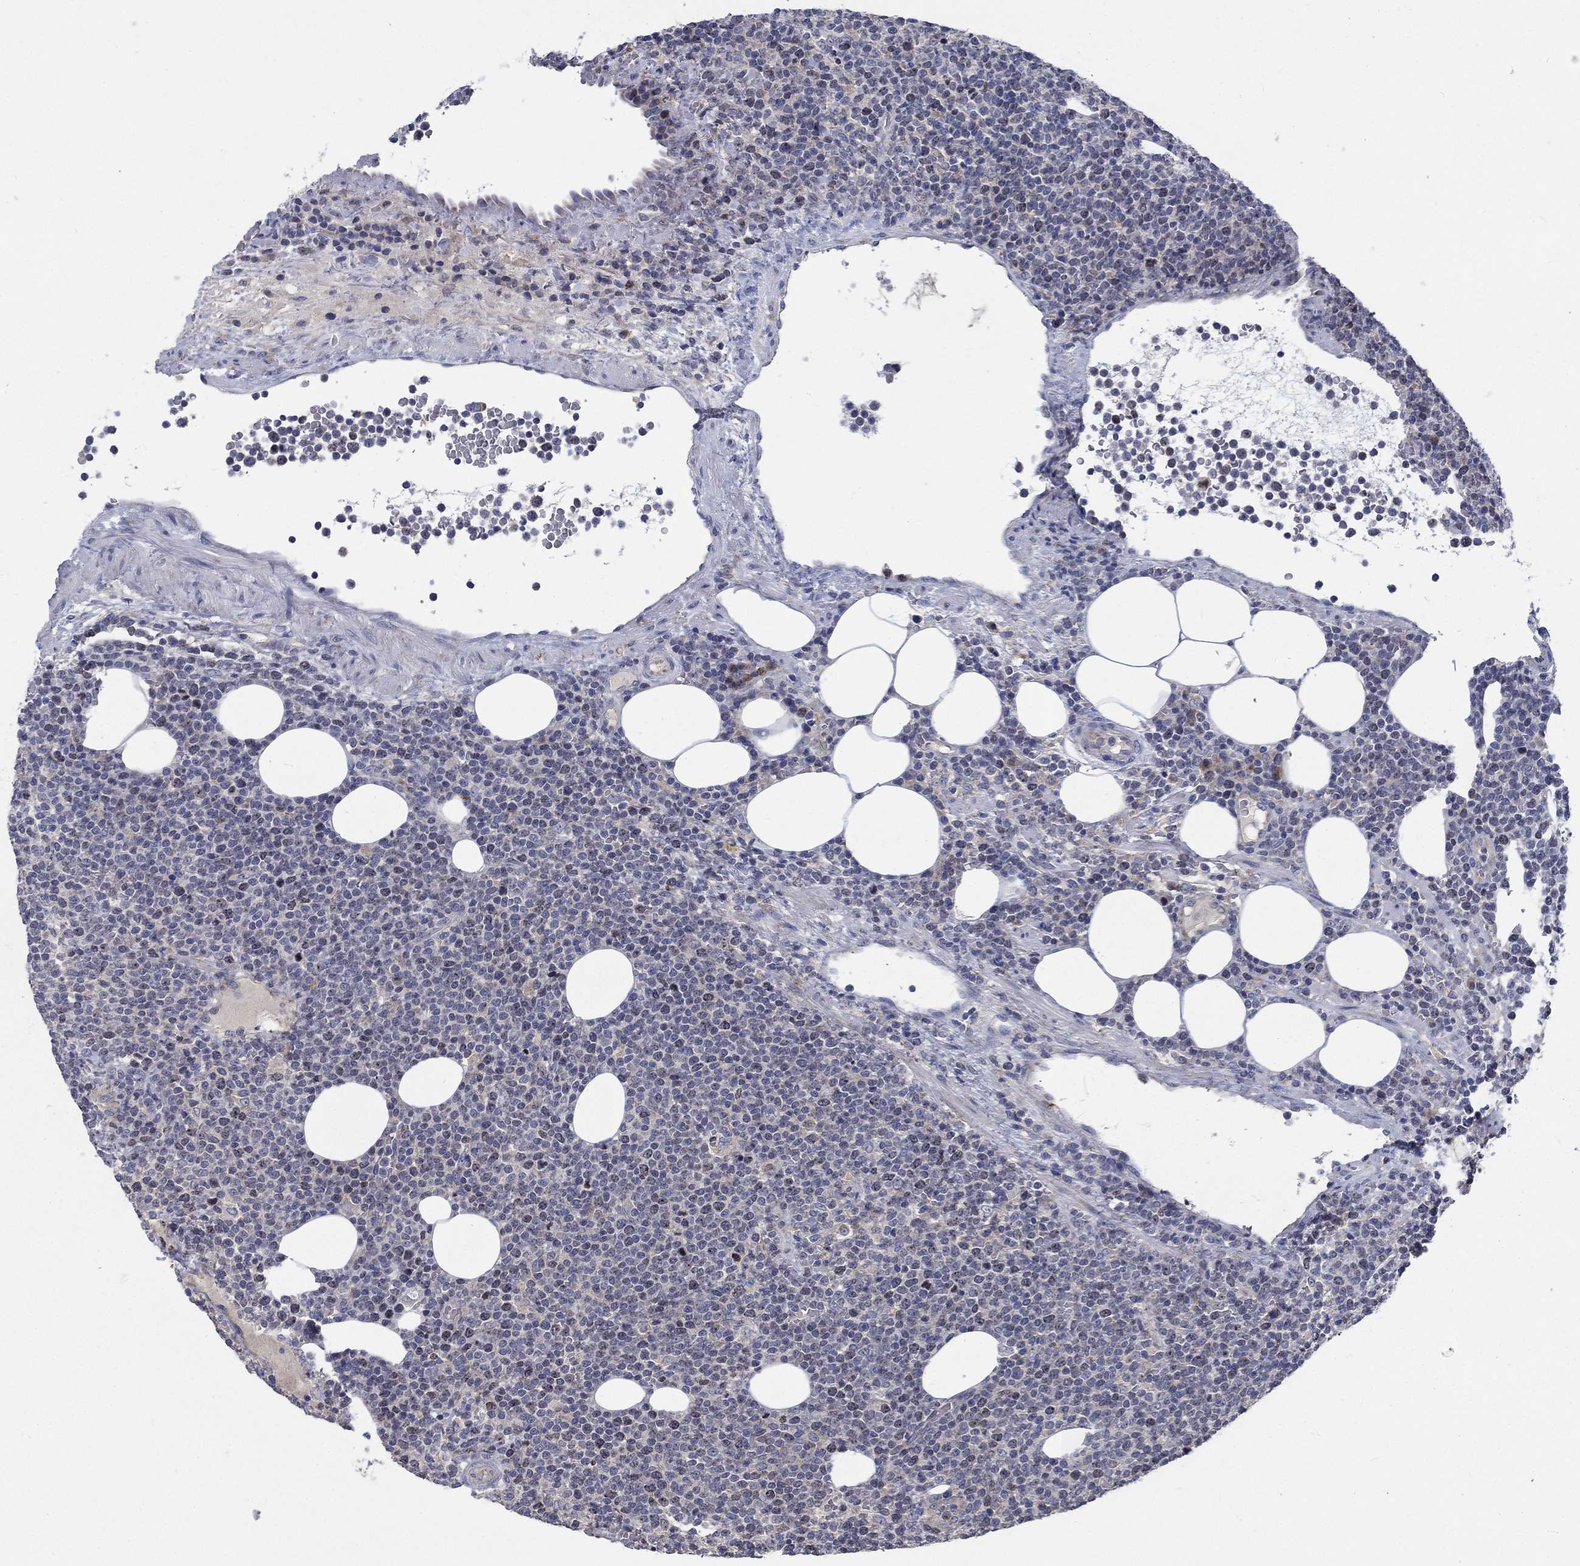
{"staining": {"intensity": "negative", "quantity": "none", "location": "none"}, "tissue": "lymphoma", "cell_type": "Tumor cells", "image_type": "cancer", "snomed": [{"axis": "morphology", "description": "Malignant lymphoma, non-Hodgkin's type, High grade"}, {"axis": "topography", "description": "Lymph node"}], "caption": "Tumor cells show no significant protein positivity in lymphoma.", "gene": "MMP24", "patient": {"sex": "male", "age": 61}}